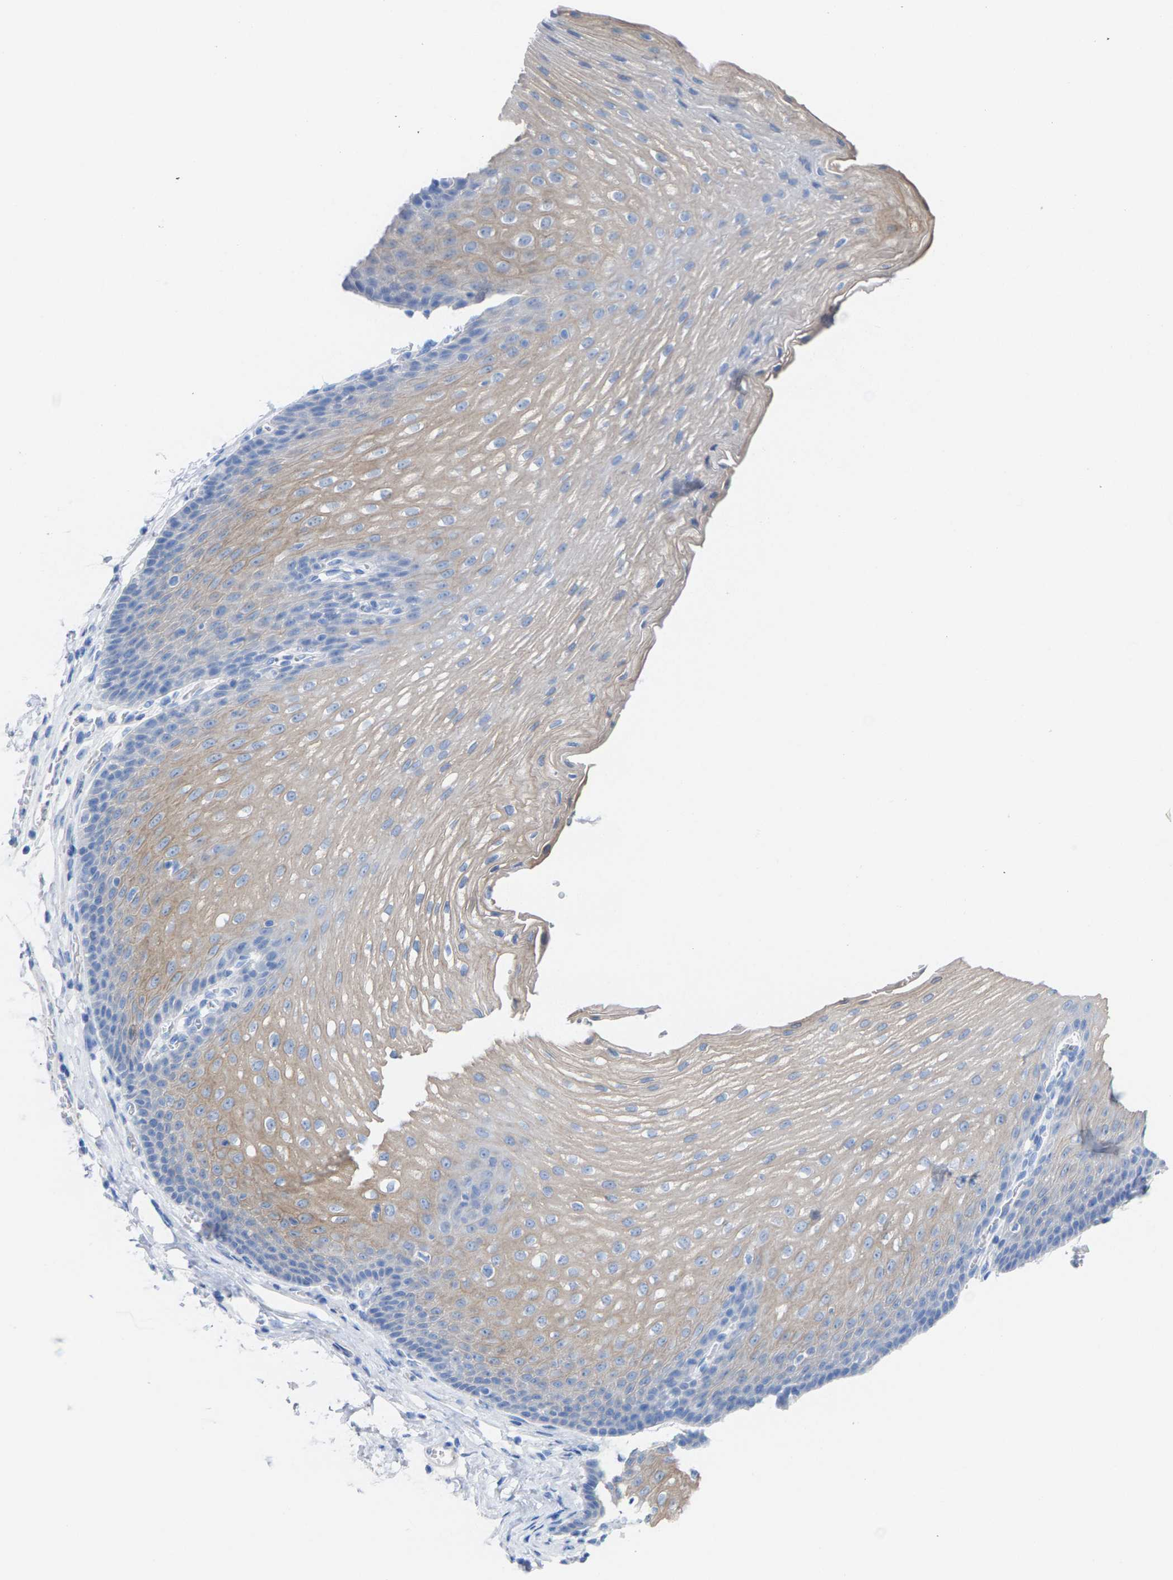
{"staining": {"intensity": "weak", "quantity": "25%-75%", "location": "cytoplasmic/membranous"}, "tissue": "esophagus", "cell_type": "Squamous epithelial cells", "image_type": "normal", "snomed": [{"axis": "morphology", "description": "Normal tissue, NOS"}, {"axis": "topography", "description": "Esophagus"}], "caption": "IHC histopathology image of normal esophagus: human esophagus stained using IHC reveals low levels of weak protein expression localized specifically in the cytoplasmic/membranous of squamous epithelial cells, appearing as a cytoplasmic/membranous brown color.", "gene": "CPA1", "patient": {"sex": "male", "age": 48}}